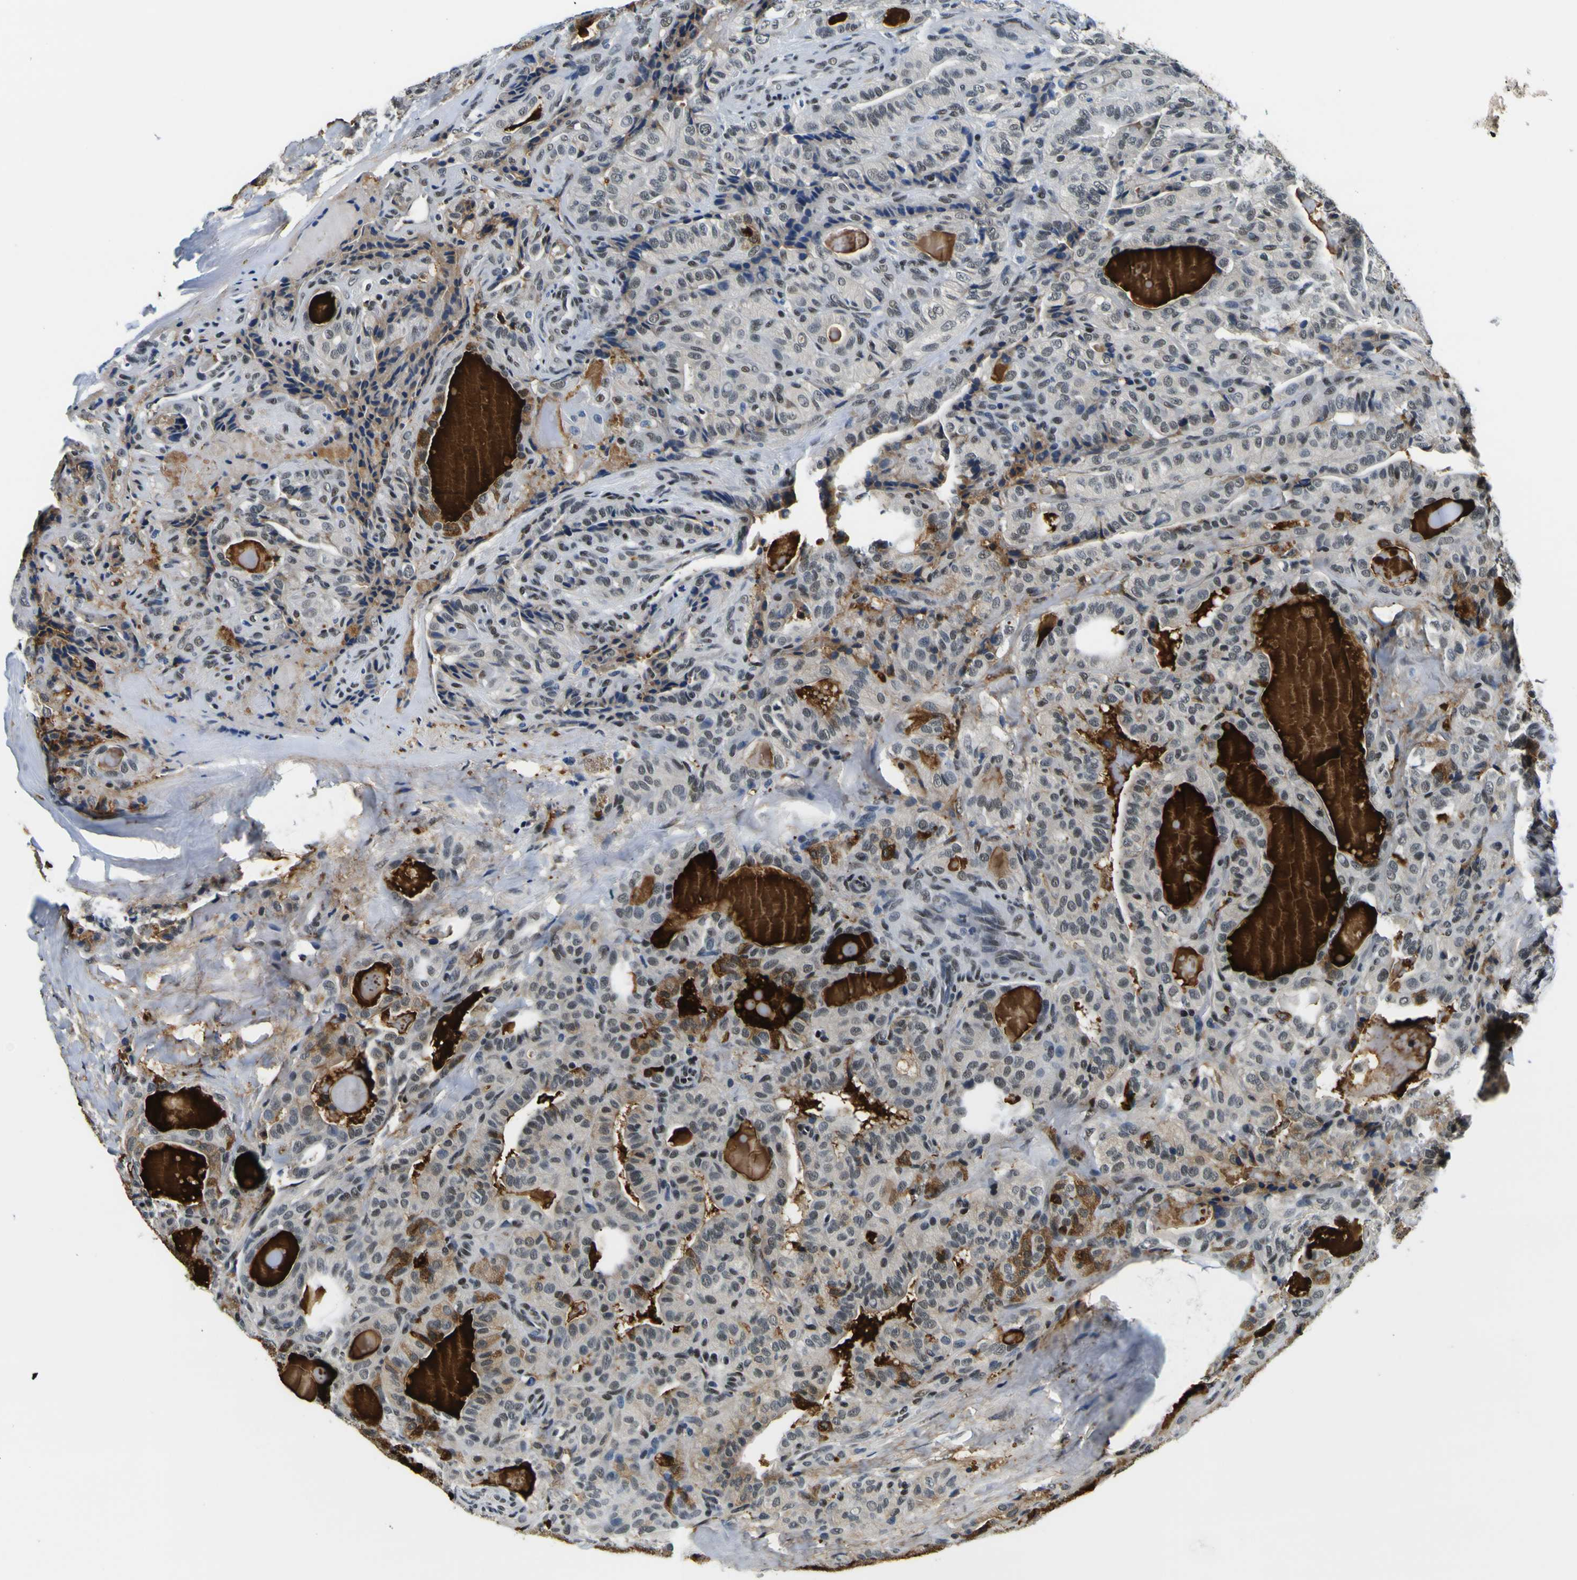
{"staining": {"intensity": "weak", "quantity": ">75%", "location": "nuclear"}, "tissue": "thyroid cancer", "cell_type": "Tumor cells", "image_type": "cancer", "snomed": [{"axis": "morphology", "description": "Papillary adenocarcinoma, NOS"}, {"axis": "topography", "description": "Thyroid gland"}], "caption": "Thyroid cancer (papillary adenocarcinoma) stained for a protein shows weak nuclear positivity in tumor cells.", "gene": "SP1", "patient": {"sex": "male", "age": 77}}